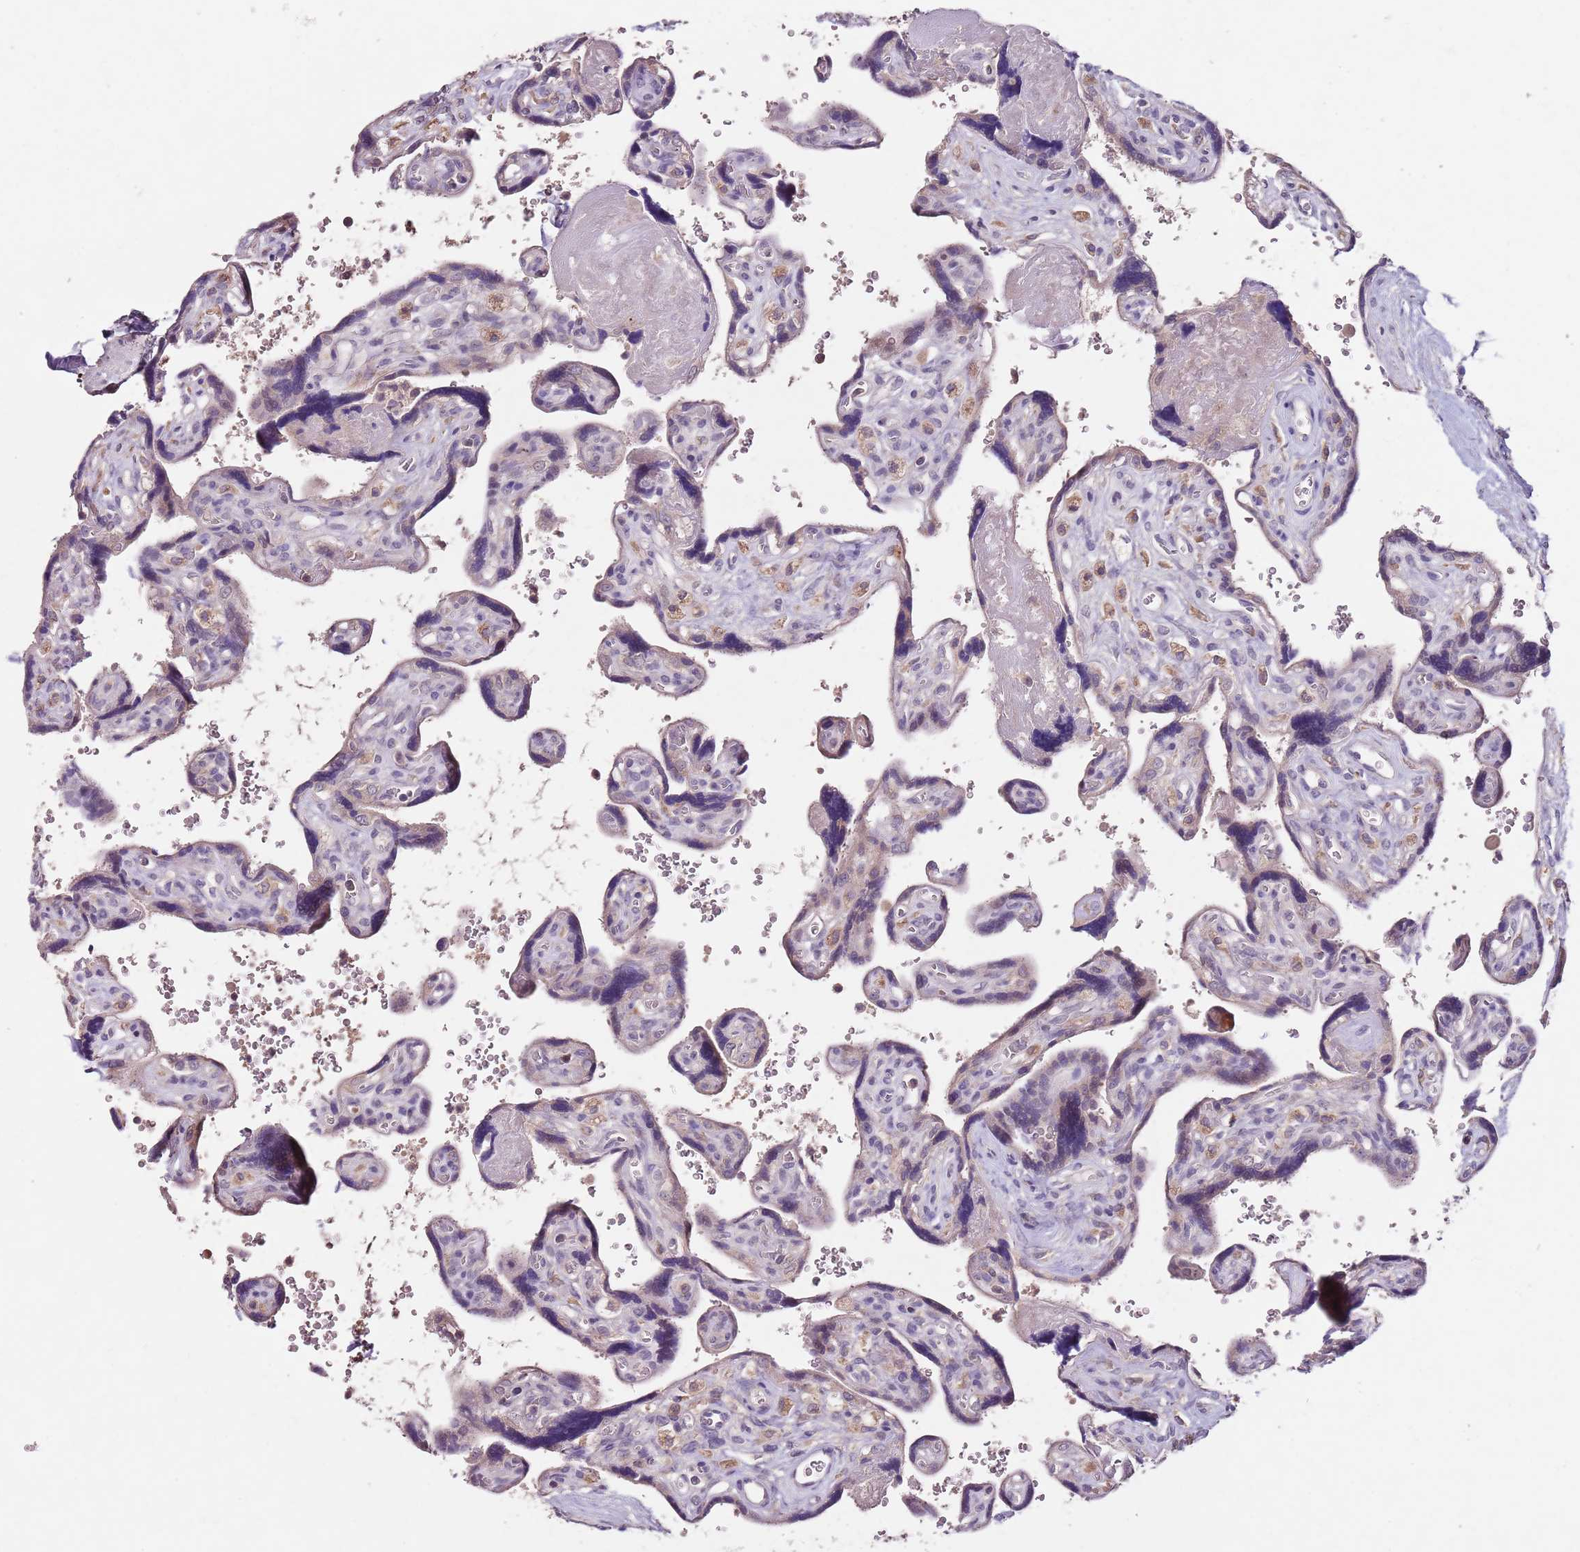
{"staining": {"intensity": "weak", "quantity": "25%-75%", "location": "cytoplasmic/membranous,nuclear"}, "tissue": "placenta", "cell_type": "Trophoblastic cells", "image_type": "normal", "snomed": [{"axis": "morphology", "description": "Normal tissue, NOS"}, {"axis": "topography", "description": "Placenta"}], "caption": "IHC of normal human placenta reveals low levels of weak cytoplasmic/membranous,nuclear positivity in about 25%-75% of trophoblastic cells.", "gene": "NRDE2", "patient": {"sex": "female", "age": 39}}